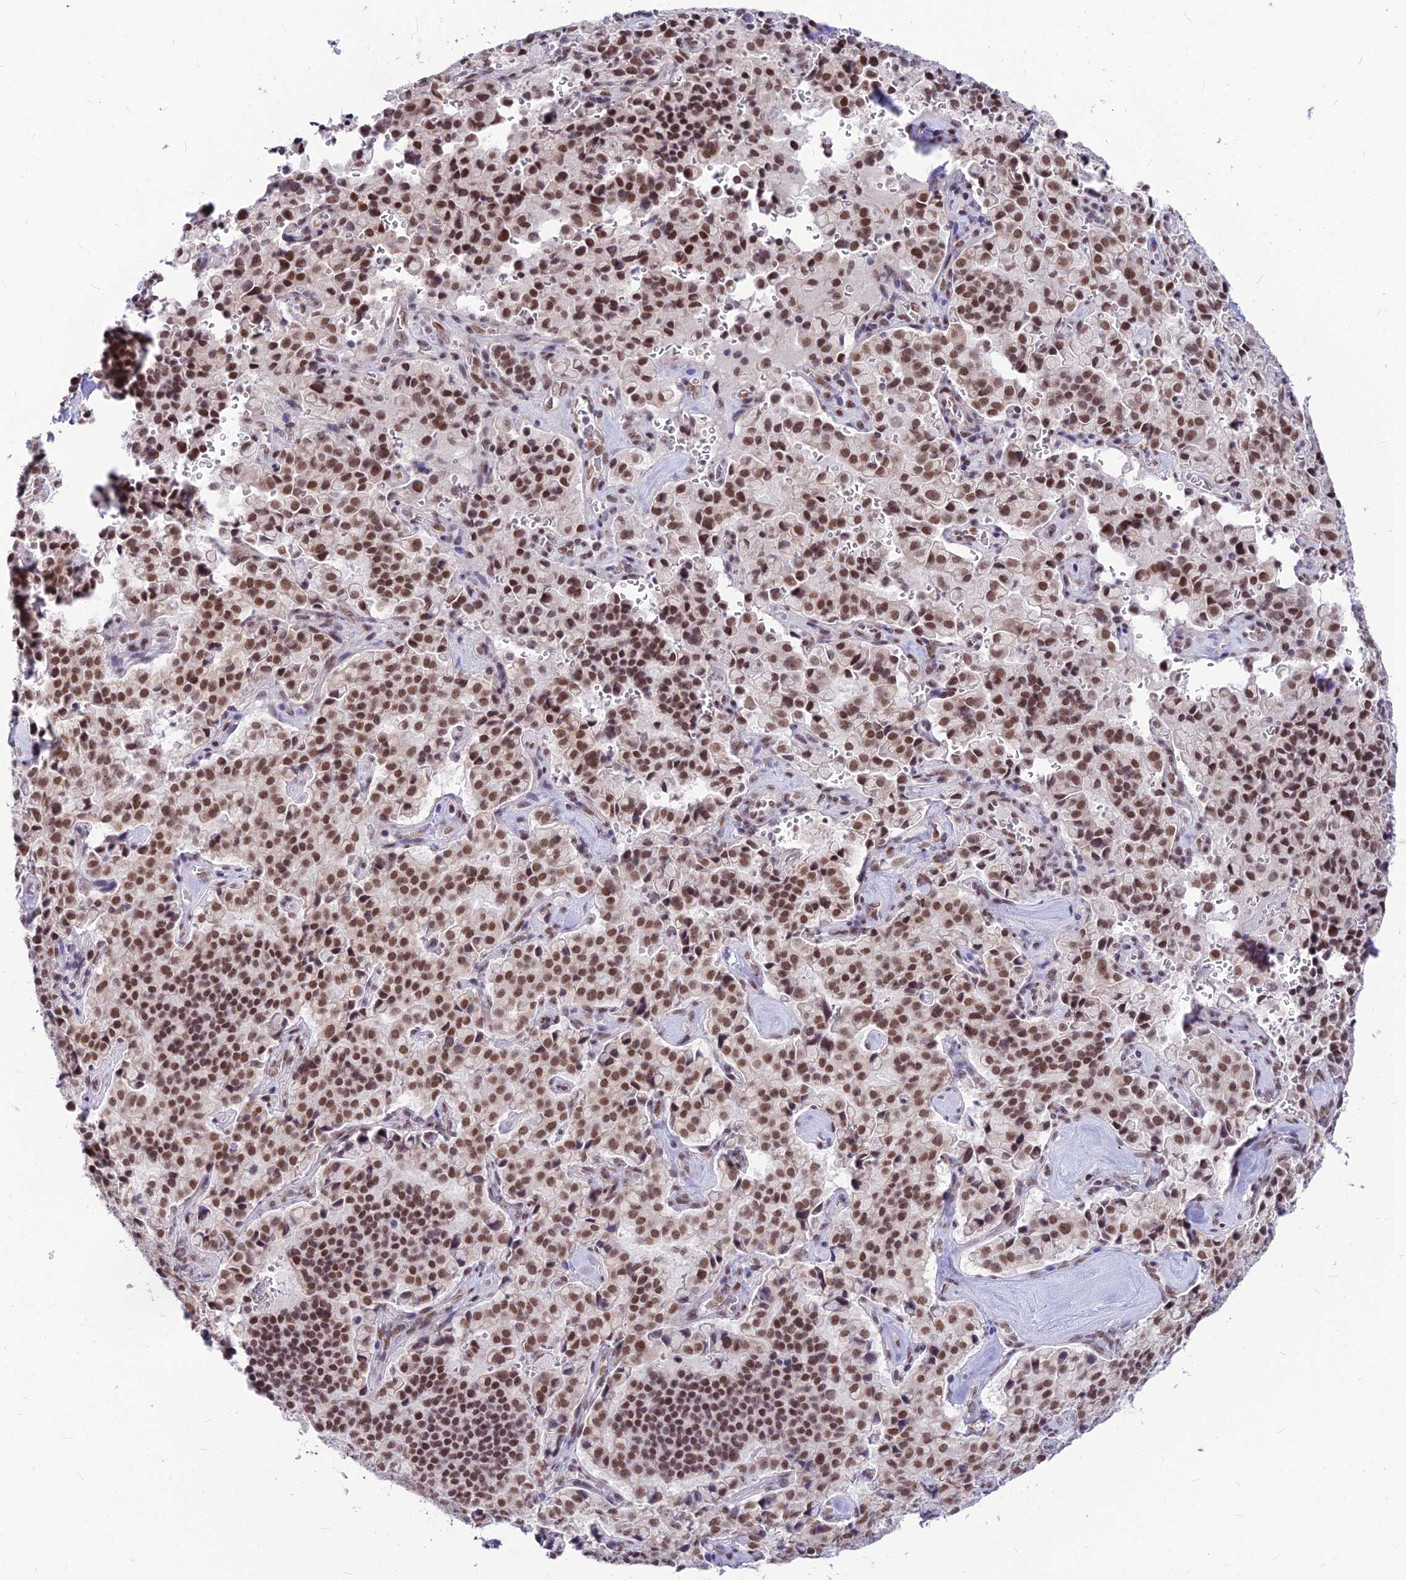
{"staining": {"intensity": "strong", "quantity": ">75%", "location": "nuclear"}, "tissue": "pancreatic cancer", "cell_type": "Tumor cells", "image_type": "cancer", "snomed": [{"axis": "morphology", "description": "Adenocarcinoma, NOS"}, {"axis": "topography", "description": "Pancreas"}], "caption": "Immunohistochemistry photomicrograph of neoplastic tissue: human pancreatic adenocarcinoma stained using immunohistochemistry displays high levels of strong protein expression localized specifically in the nuclear of tumor cells, appearing as a nuclear brown color.", "gene": "KCTD13", "patient": {"sex": "male", "age": 65}}